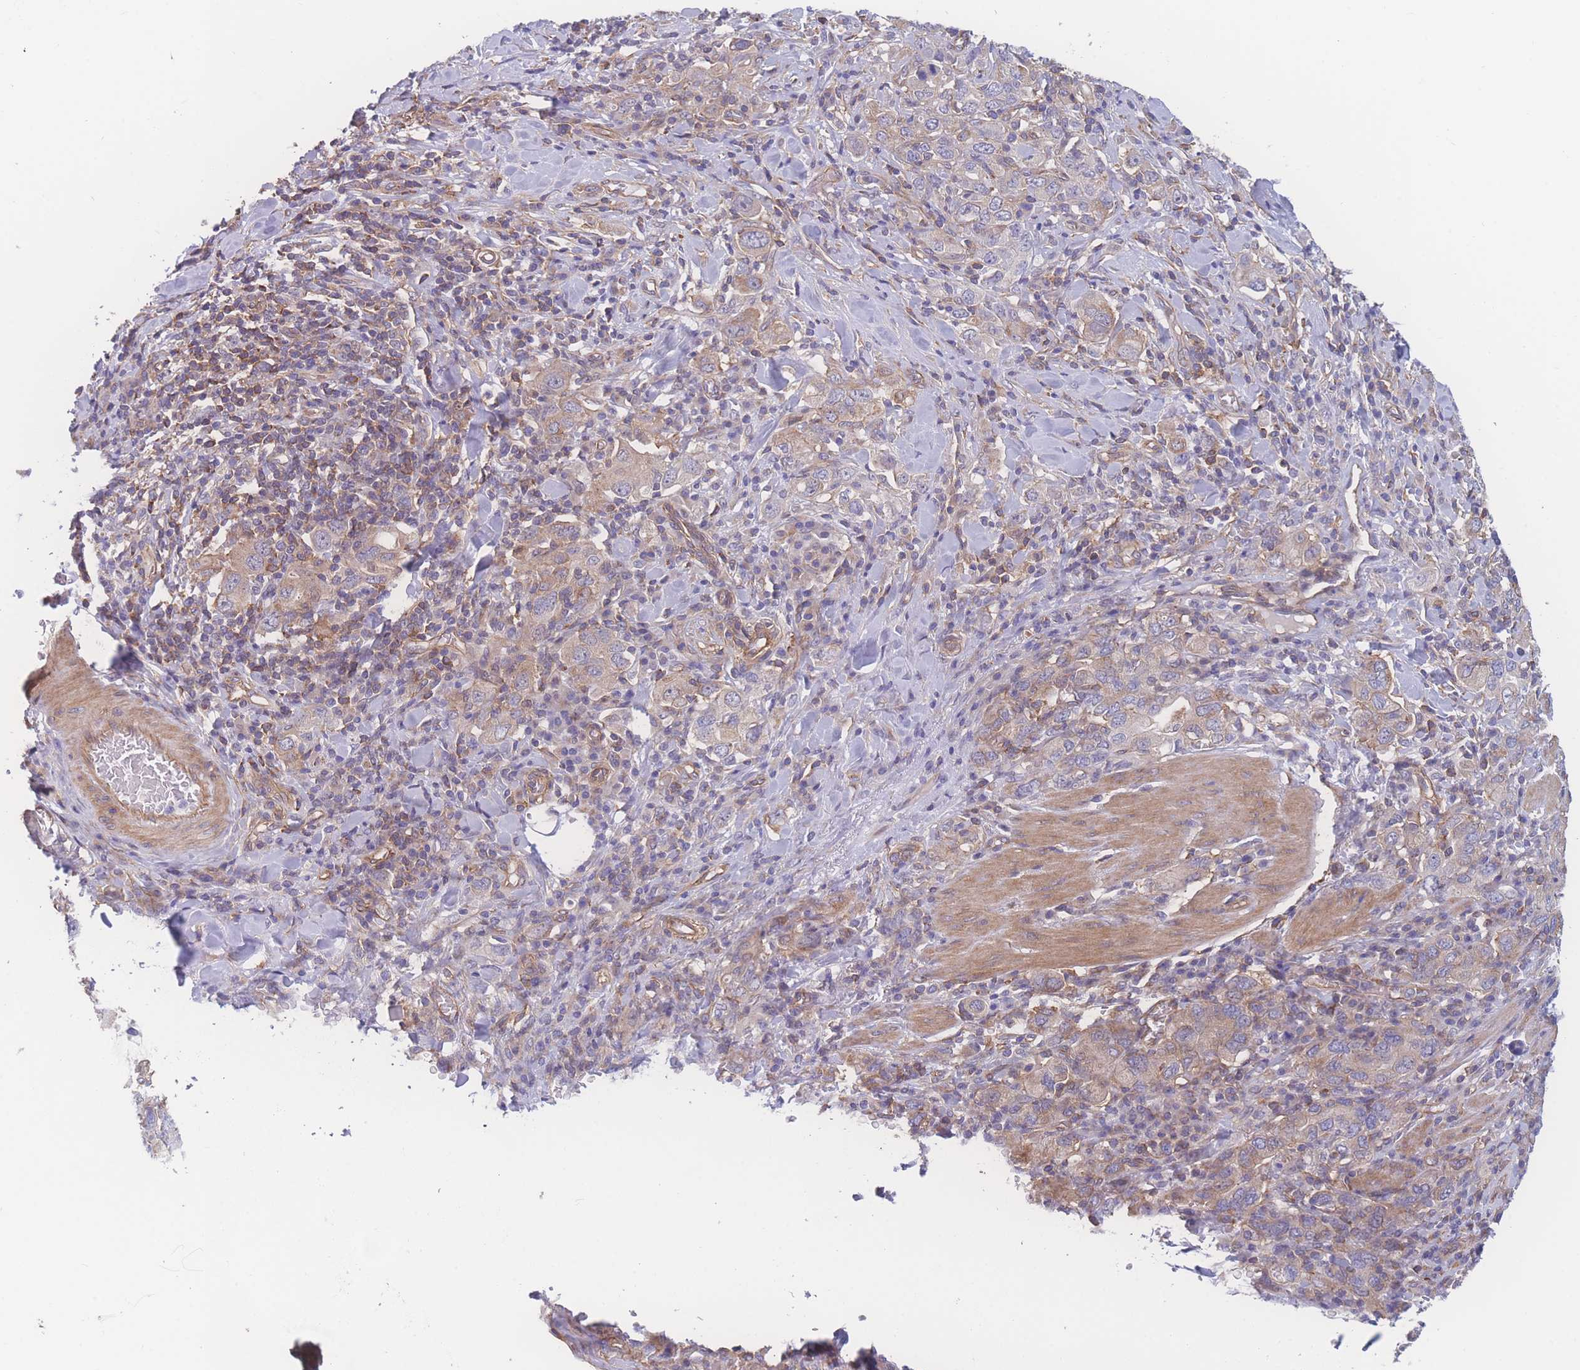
{"staining": {"intensity": "moderate", "quantity": "<25%", "location": "cytoplasmic/membranous"}, "tissue": "stomach cancer", "cell_type": "Tumor cells", "image_type": "cancer", "snomed": [{"axis": "morphology", "description": "Adenocarcinoma, NOS"}, {"axis": "topography", "description": "Stomach, upper"}, {"axis": "topography", "description": "Stomach"}], "caption": "Tumor cells reveal moderate cytoplasmic/membranous positivity in about <25% of cells in stomach cancer (adenocarcinoma).", "gene": "CFAP97", "patient": {"sex": "male", "age": 62}}